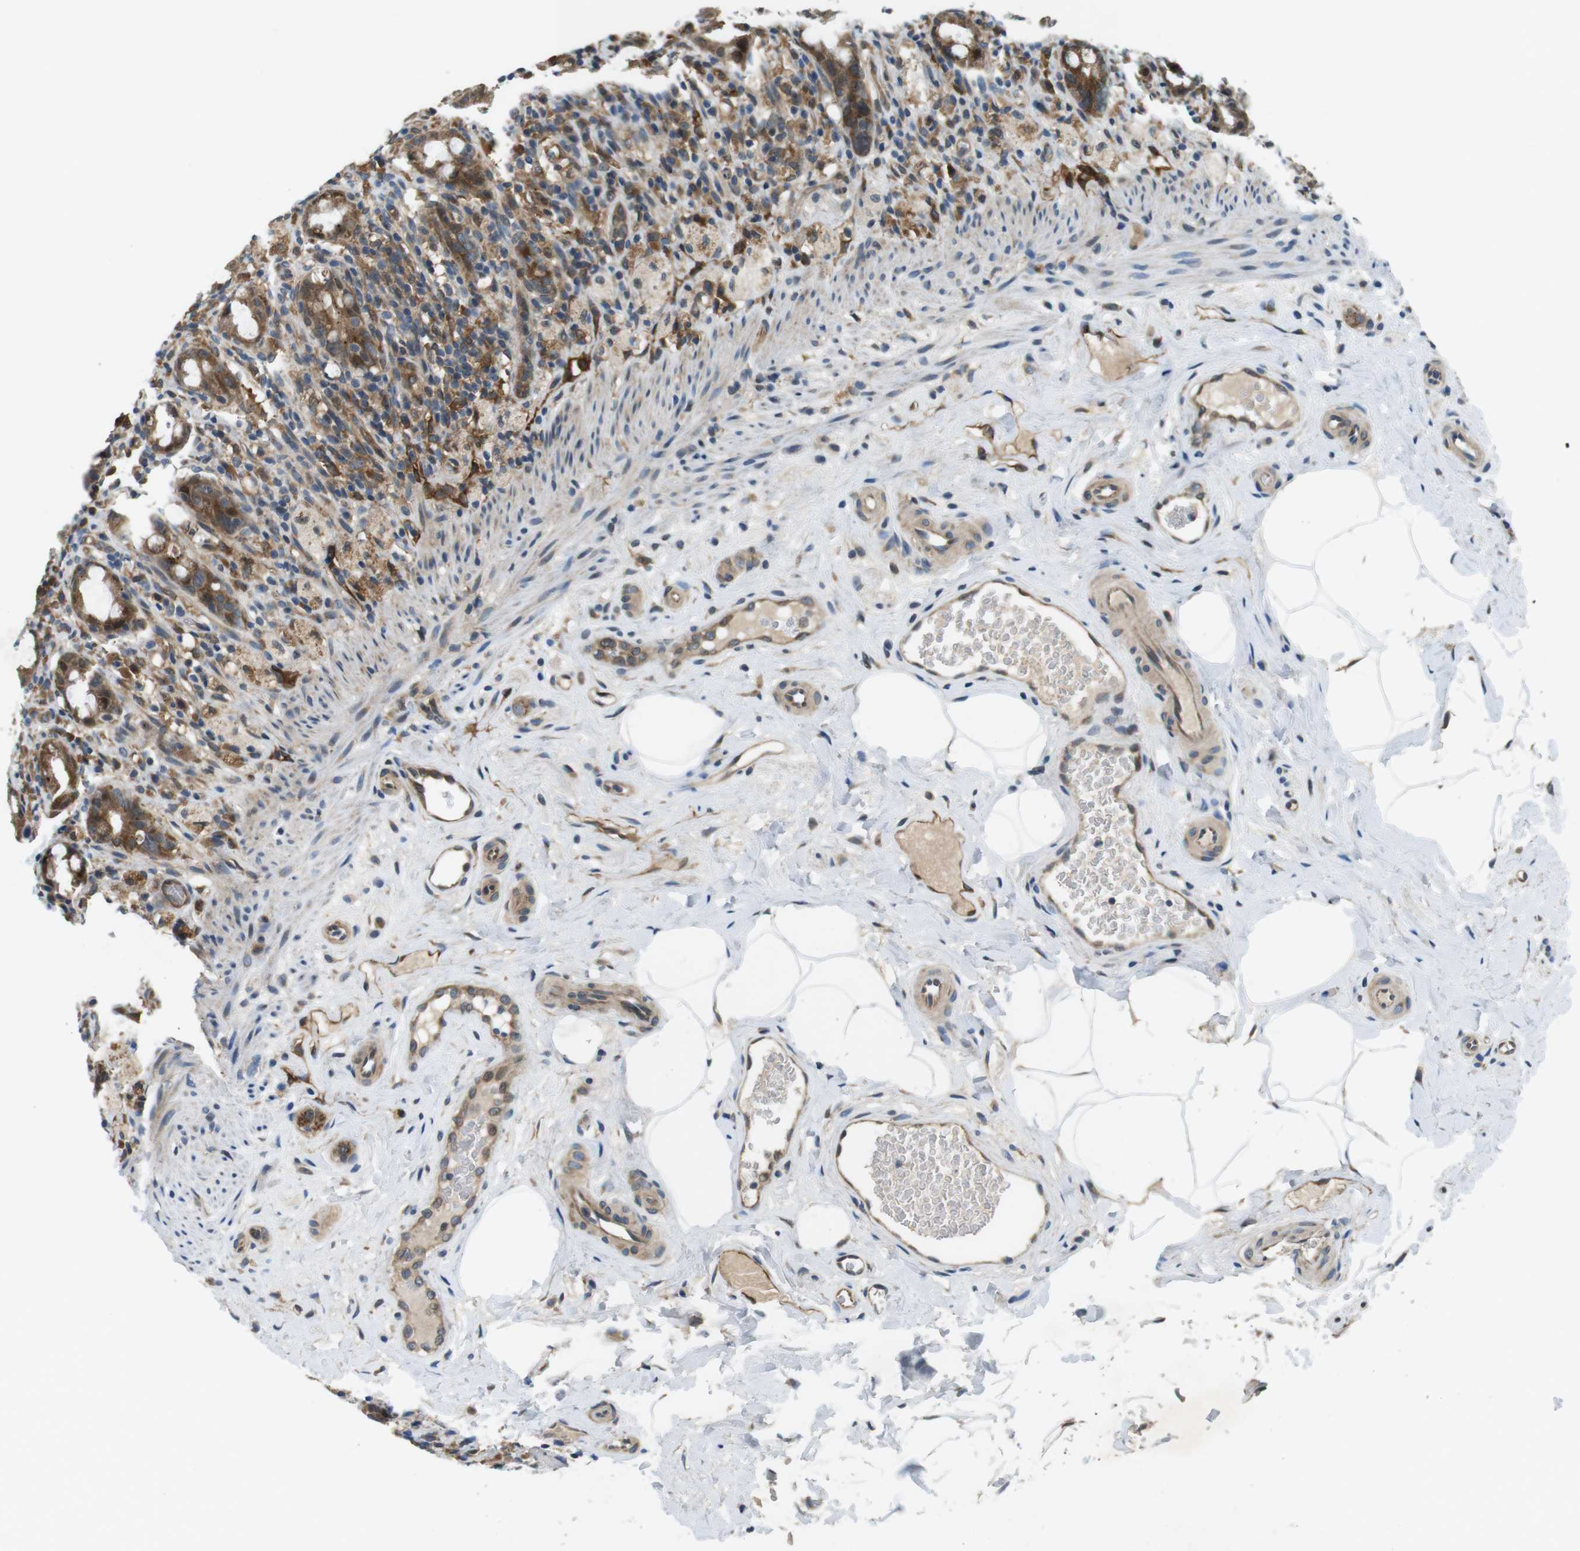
{"staining": {"intensity": "moderate", "quantity": ">75%", "location": "cytoplasmic/membranous"}, "tissue": "rectum", "cell_type": "Glandular cells", "image_type": "normal", "snomed": [{"axis": "morphology", "description": "Normal tissue, NOS"}, {"axis": "topography", "description": "Rectum"}], "caption": "Rectum stained with DAB (3,3'-diaminobenzidine) IHC demonstrates medium levels of moderate cytoplasmic/membranous expression in about >75% of glandular cells.", "gene": "PALD1", "patient": {"sex": "male", "age": 44}}